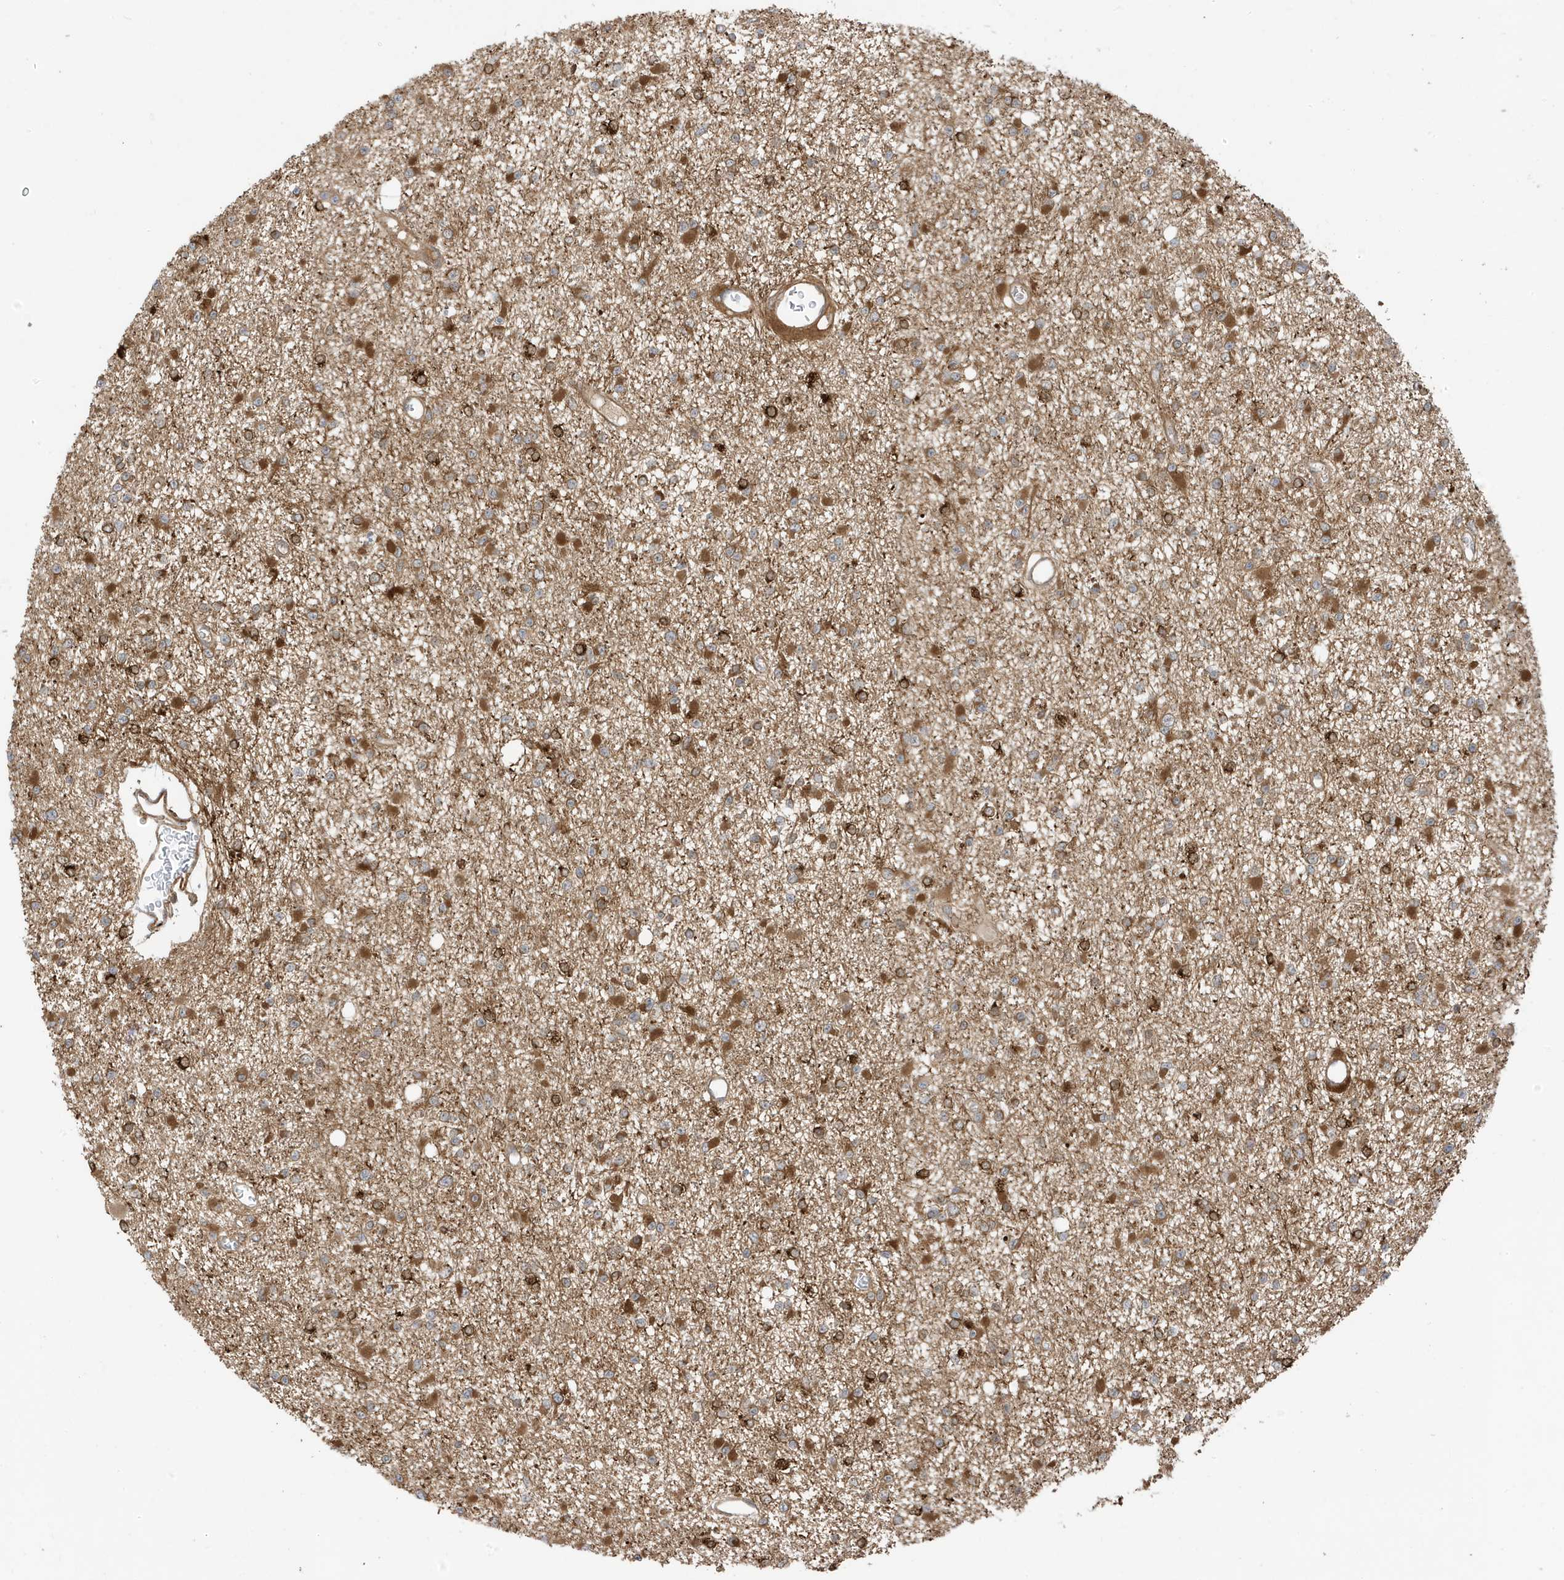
{"staining": {"intensity": "moderate", "quantity": ">75%", "location": "cytoplasmic/membranous"}, "tissue": "glioma", "cell_type": "Tumor cells", "image_type": "cancer", "snomed": [{"axis": "morphology", "description": "Glioma, malignant, Low grade"}, {"axis": "topography", "description": "Brain"}], "caption": "Immunohistochemistry histopathology image of neoplastic tissue: glioma stained using immunohistochemistry reveals medium levels of moderate protein expression localized specifically in the cytoplasmic/membranous of tumor cells, appearing as a cytoplasmic/membranous brown color.", "gene": "CDC42EP3", "patient": {"sex": "female", "age": 22}}